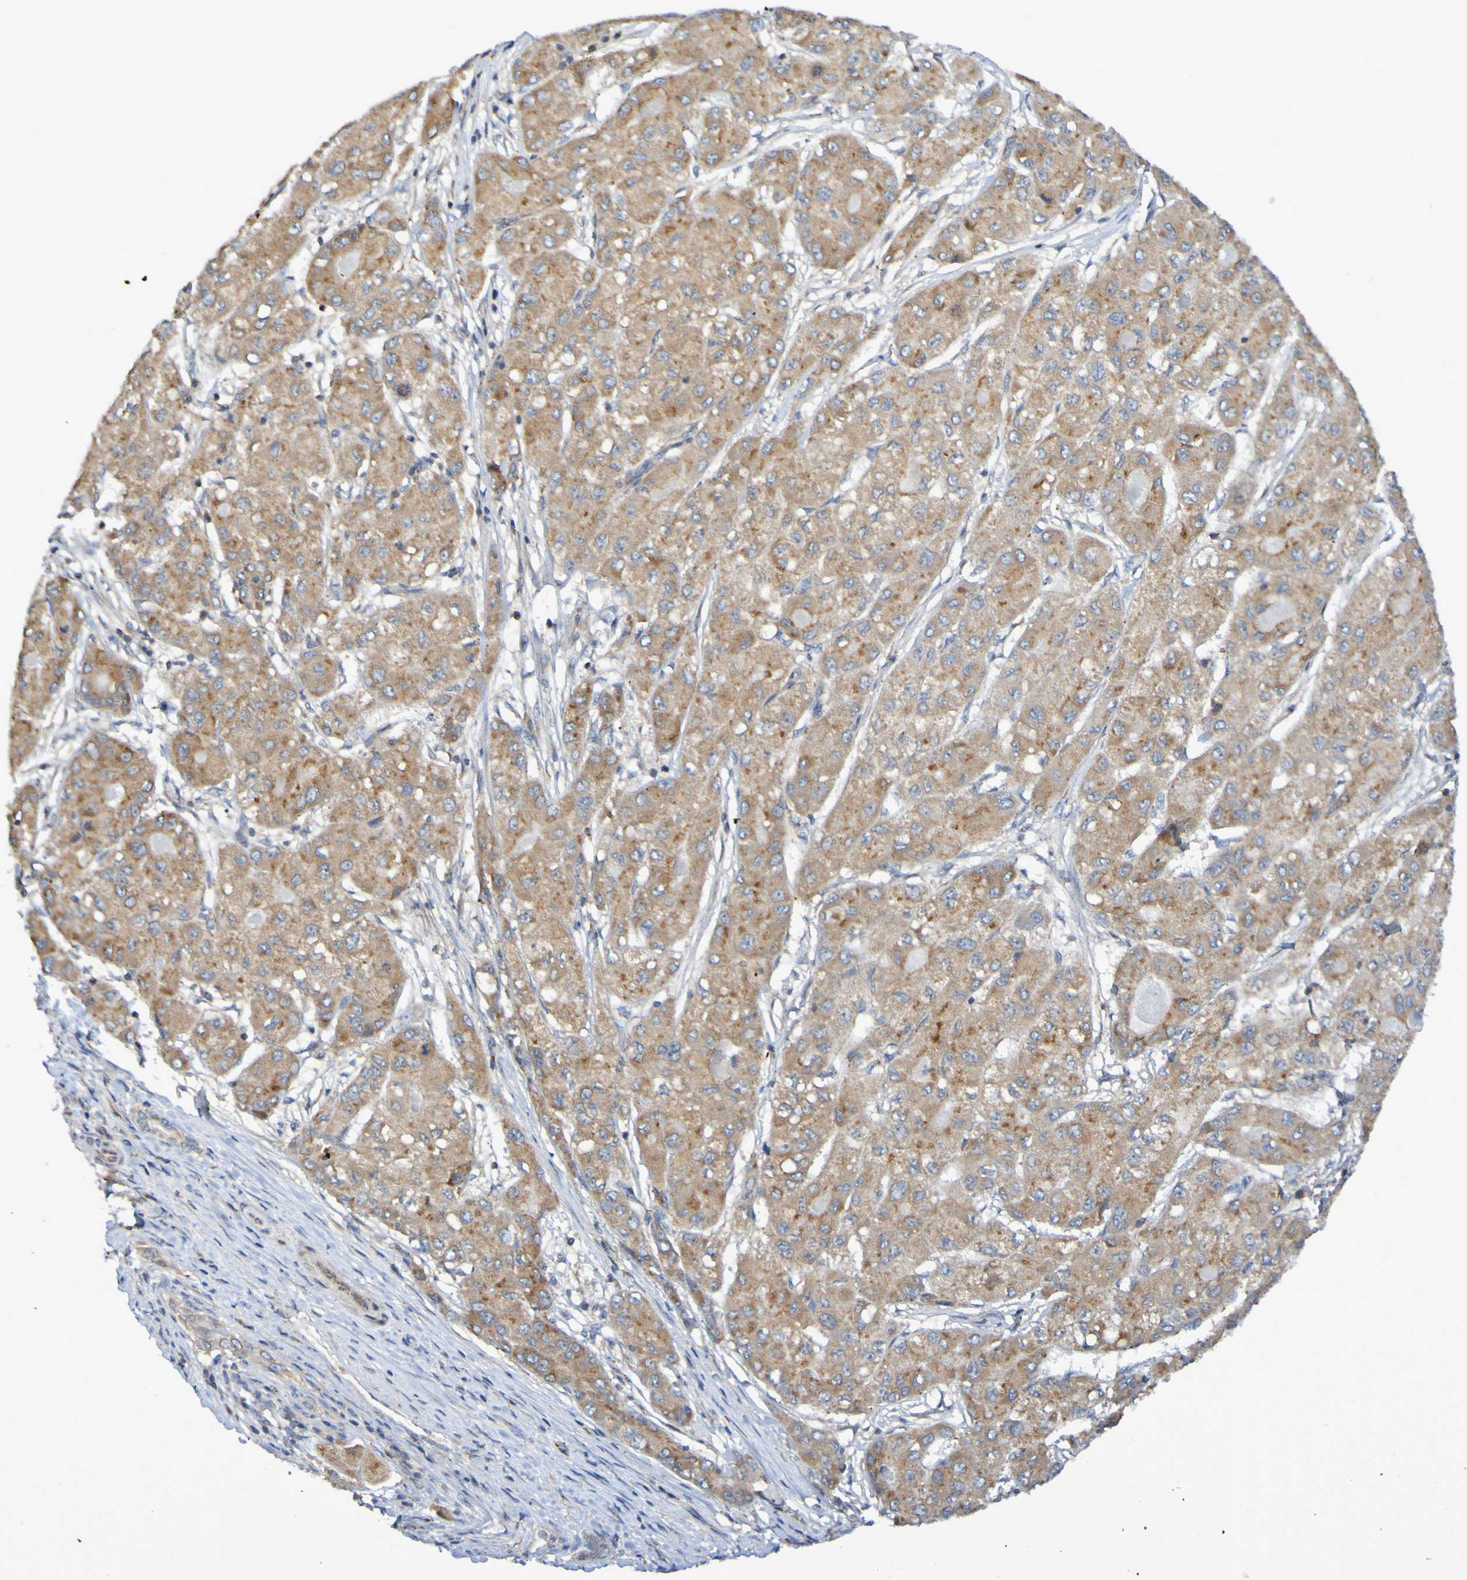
{"staining": {"intensity": "moderate", "quantity": ">75%", "location": "cytoplasmic/membranous"}, "tissue": "liver cancer", "cell_type": "Tumor cells", "image_type": "cancer", "snomed": [{"axis": "morphology", "description": "Carcinoma, Hepatocellular, NOS"}, {"axis": "topography", "description": "Liver"}], "caption": "Protein staining displays moderate cytoplasmic/membranous positivity in about >75% of tumor cells in liver hepatocellular carcinoma. (DAB (3,3'-diaminobenzidine) IHC, brown staining for protein, blue staining for nuclei).", "gene": "LMBRD2", "patient": {"sex": "male", "age": 80}}